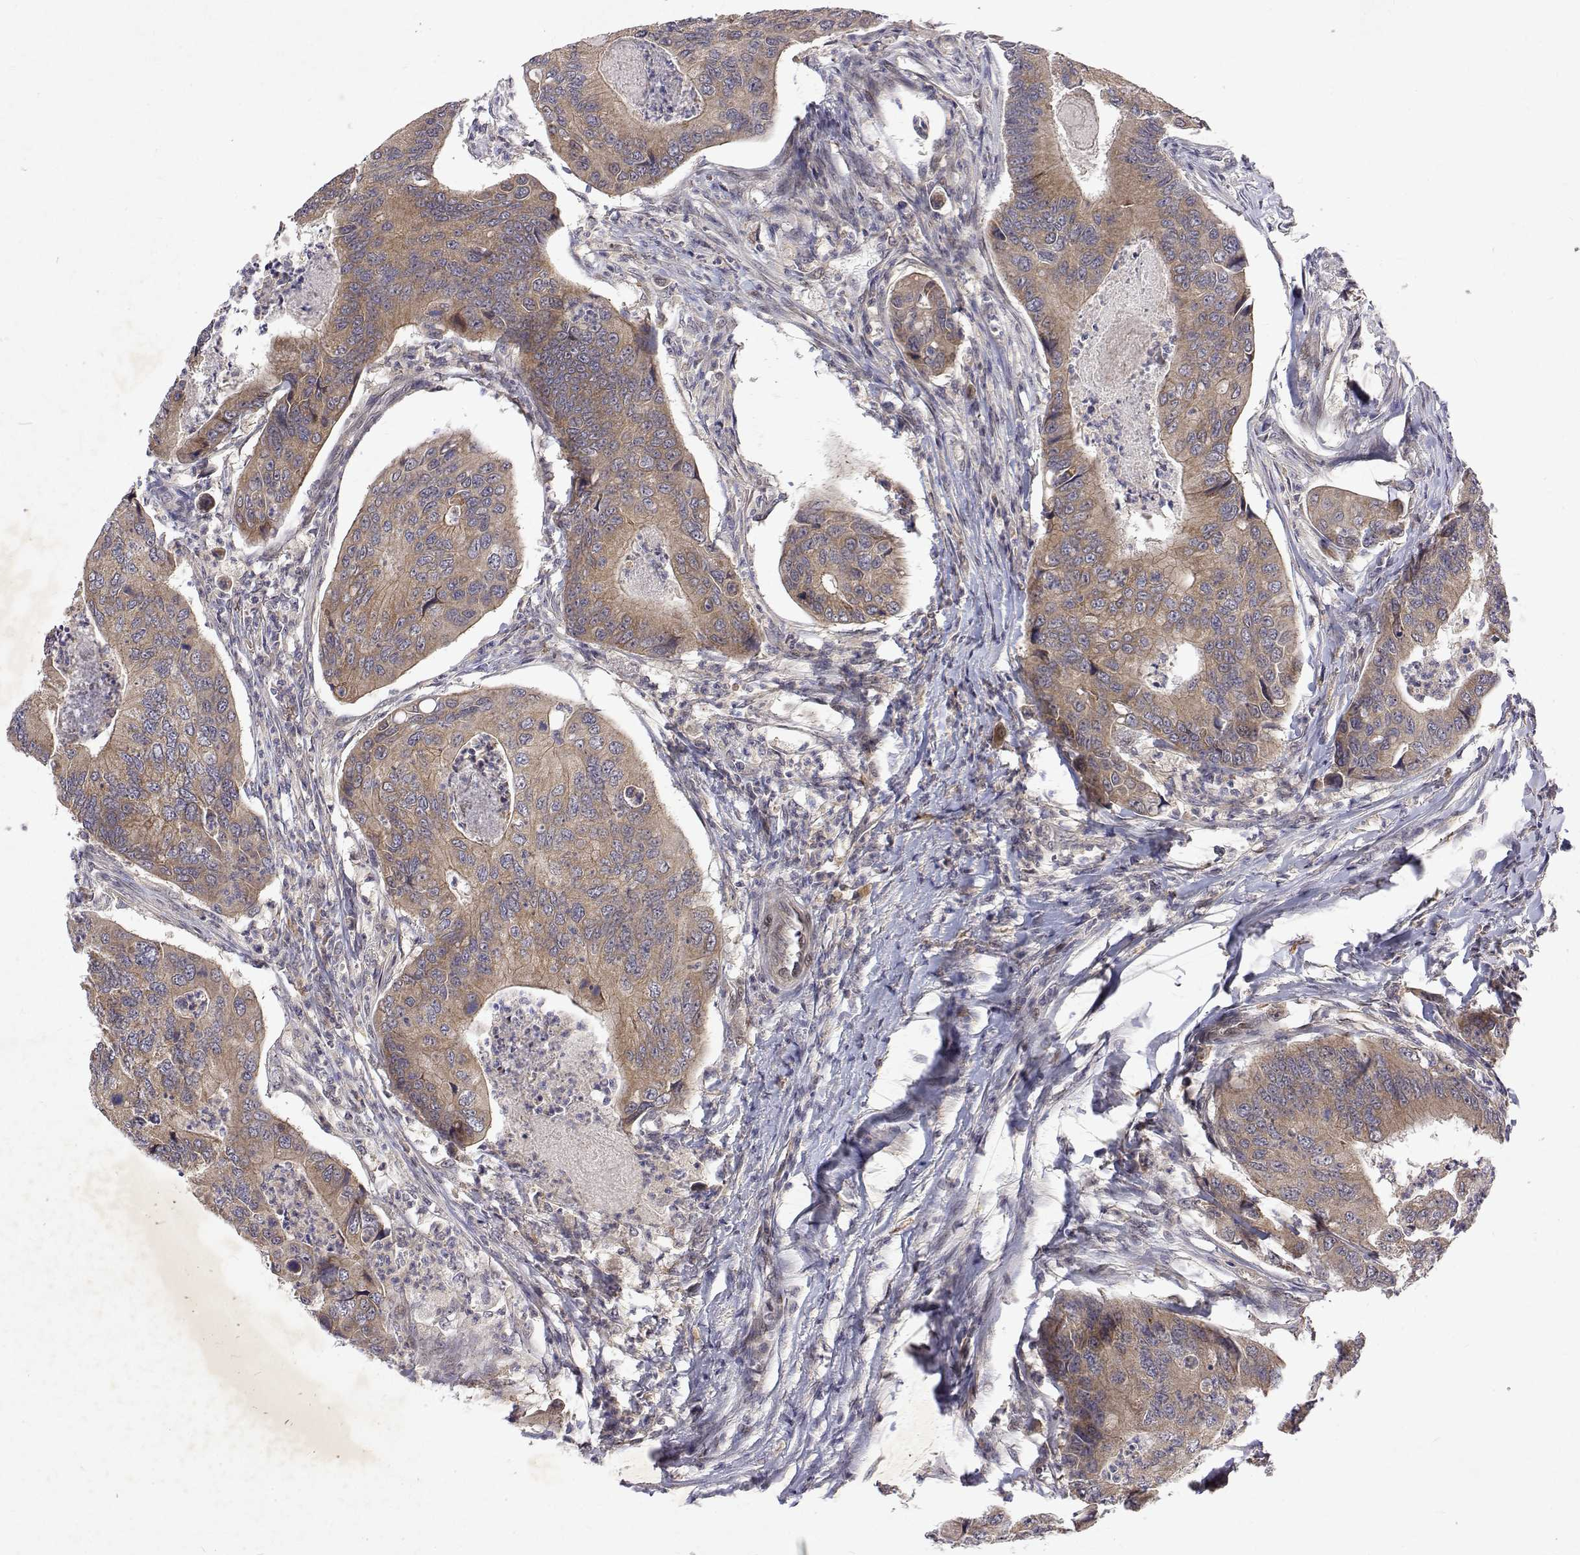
{"staining": {"intensity": "moderate", "quantity": ">75%", "location": "cytoplasmic/membranous"}, "tissue": "colorectal cancer", "cell_type": "Tumor cells", "image_type": "cancer", "snomed": [{"axis": "morphology", "description": "Adenocarcinoma, NOS"}, {"axis": "topography", "description": "Colon"}], "caption": "Immunohistochemistry (IHC) histopathology image of human colorectal cancer (adenocarcinoma) stained for a protein (brown), which reveals medium levels of moderate cytoplasmic/membranous positivity in approximately >75% of tumor cells.", "gene": "ALKBH8", "patient": {"sex": "female", "age": 67}}